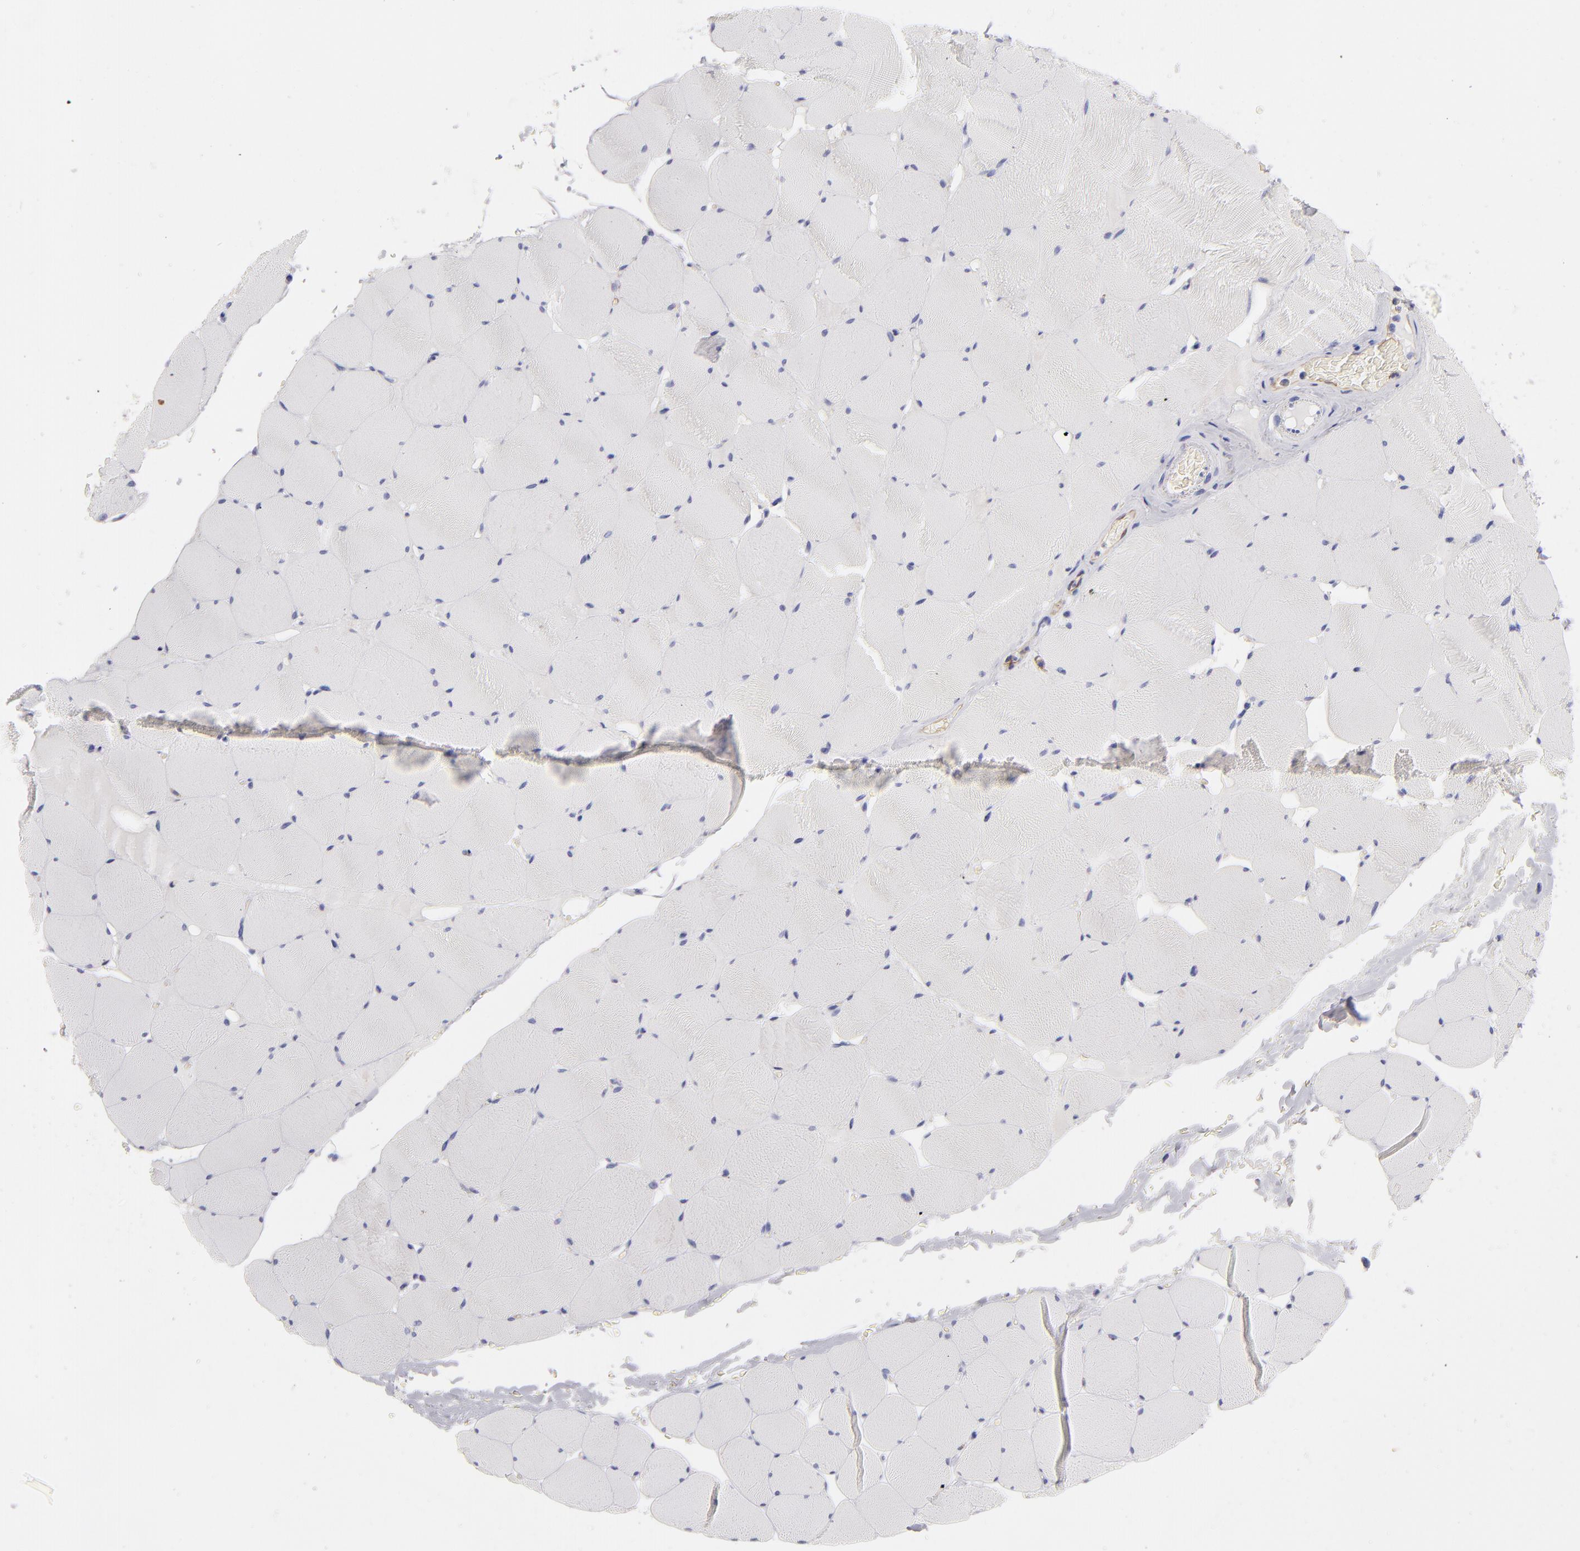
{"staining": {"intensity": "negative", "quantity": "none", "location": "none"}, "tissue": "skeletal muscle", "cell_type": "Myocytes", "image_type": "normal", "snomed": [{"axis": "morphology", "description": "Normal tissue, NOS"}, {"axis": "topography", "description": "Skeletal muscle"}], "caption": "A photomicrograph of human skeletal muscle is negative for staining in myocytes. The staining is performed using DAB (3,3'-diaminobenzidine) brown chromogen with nuclei counter-stained in using hematoxylin.", "gene": "PLVAP", "patient": {"sex": "male", "age": 62}}